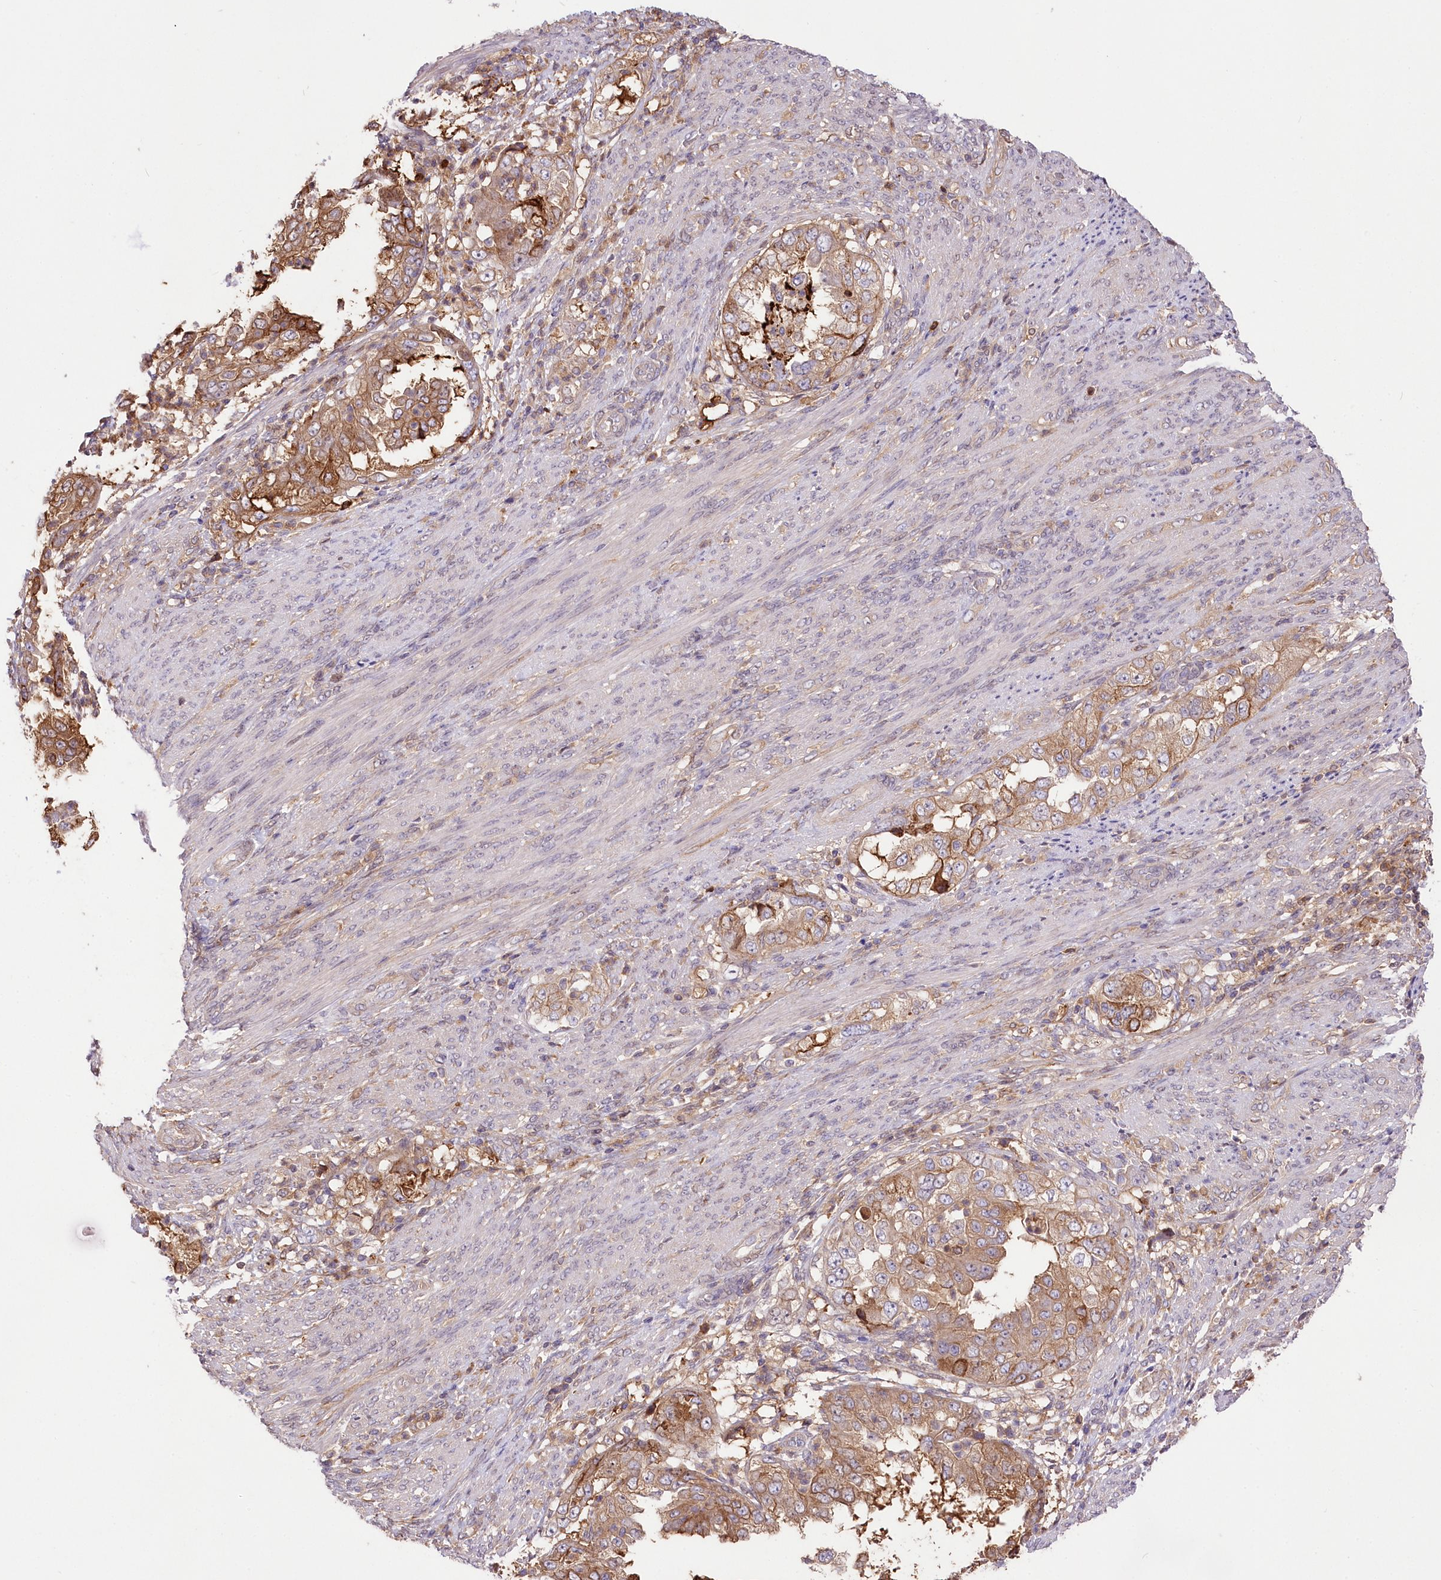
{"staining": {"intensity": "moderate", "quantity": ">75%", "location": "cytoplasmic/membranous"}, "tissue": "endometrial cancer", "cell_type": "Tumor cells", "image_type": "cancer", "snomed": [{"axis": "morphology", "description": "Adenocarcinoma, NOS"}, {"axis": "topography", "description": "Endometrium"}], "caption": "Moderate cytoplasmic/membranous expression is identified in about >75% of tumor cells in endometrial adenocarcinoma. (DAB IHC with brightfield microscopy, high magnification).", "gene": "UGP2", "patient": {"sex": "female", "age": 85}}